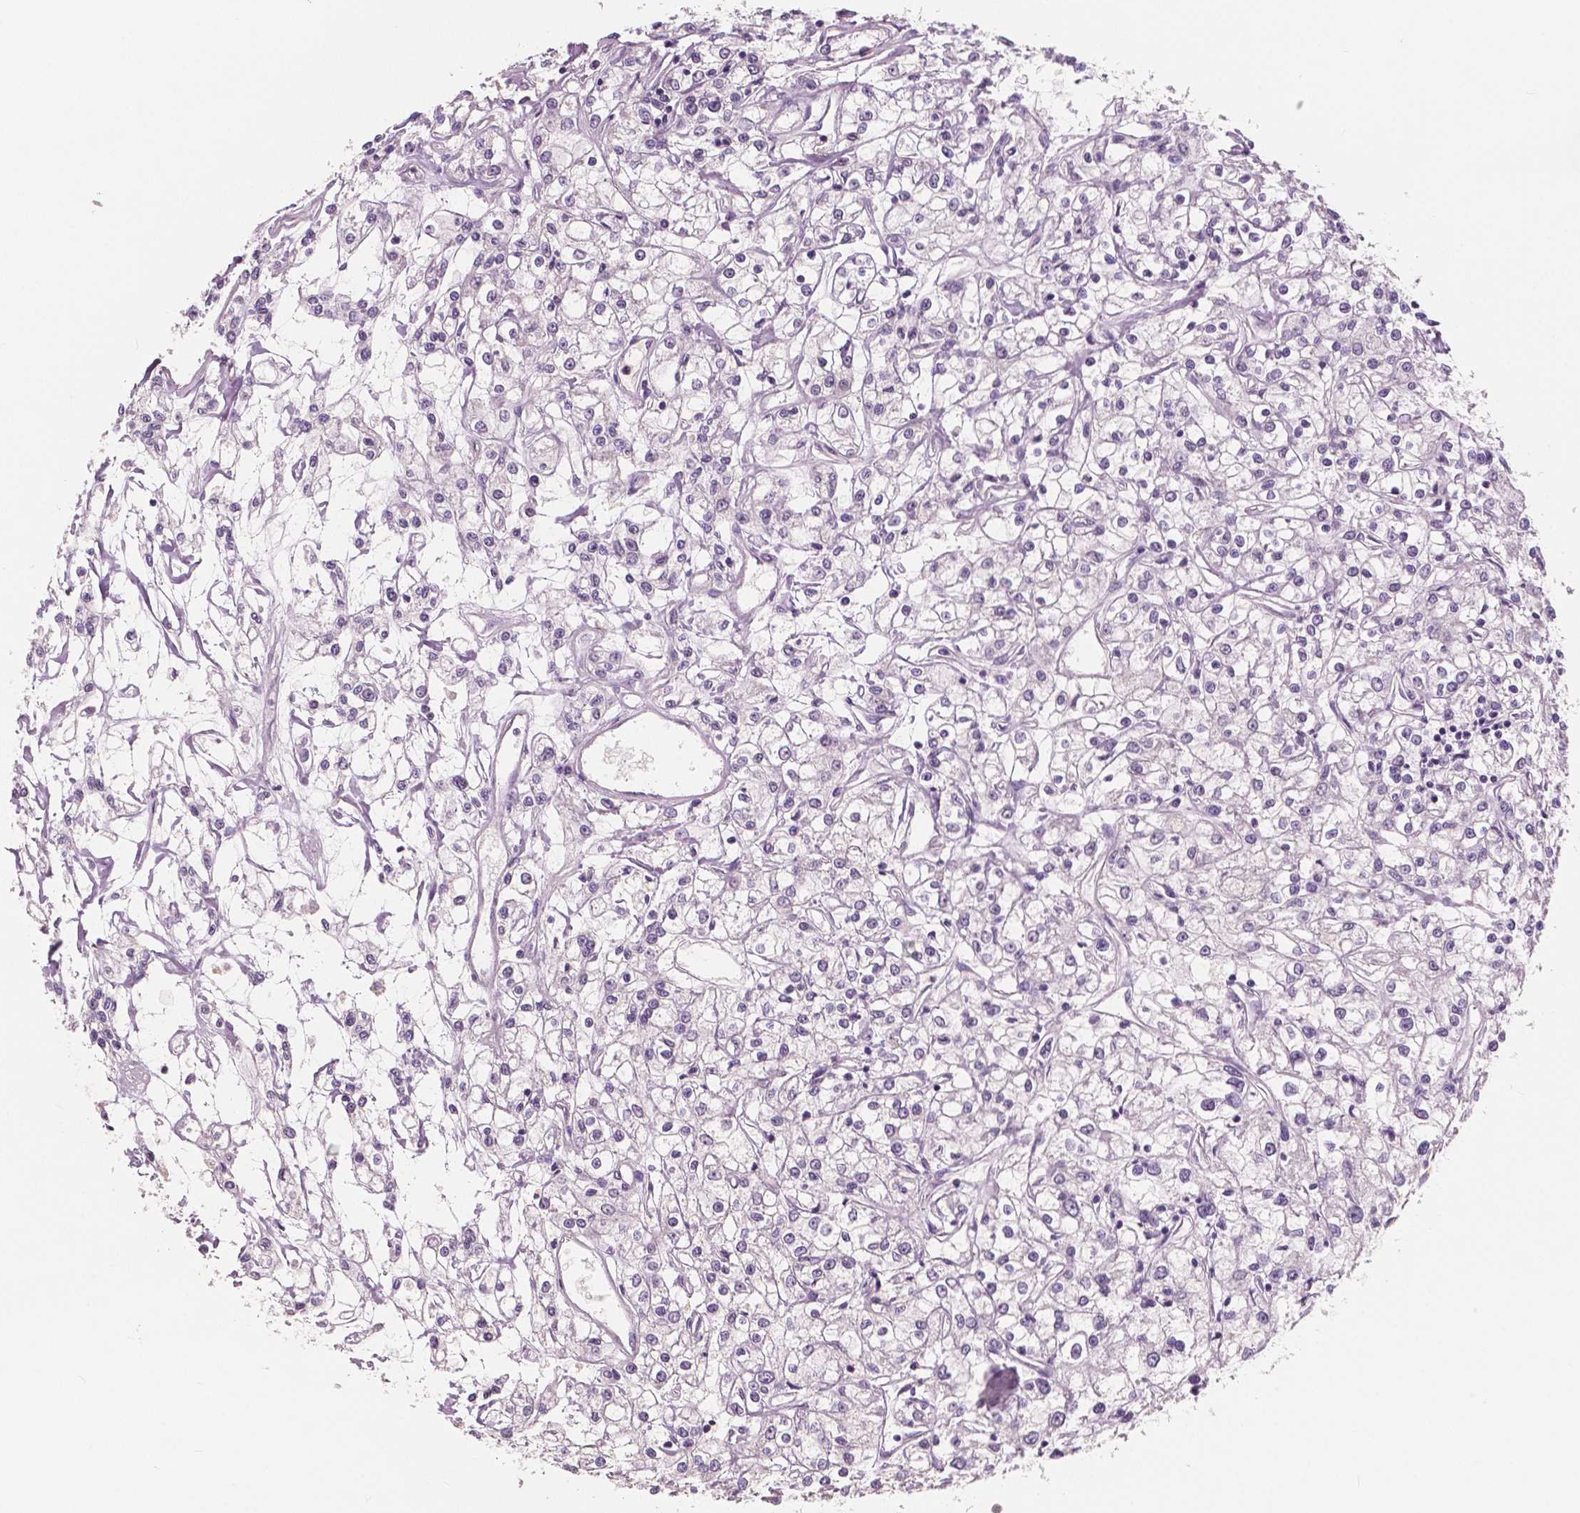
{"staining": {"intensity": "negative", "quantity": "none", "location": "none"}, "tissue": "renal cancer", "cell_type": "Tumor cells", "image_type": "cancer", "snomed": [{"axis": "morphology", "description": "Adenocarcinoma, NOS"}, {"axis": "topography", "description": "Kidney"}], "caption": "The immunohistochemistry photomicrograph has no significant staining in tumor cells of renal cancer (adenocarcinoma) tissue.", "gene": "NECAB1", "patient": {"sex": "female", "age": 59}}